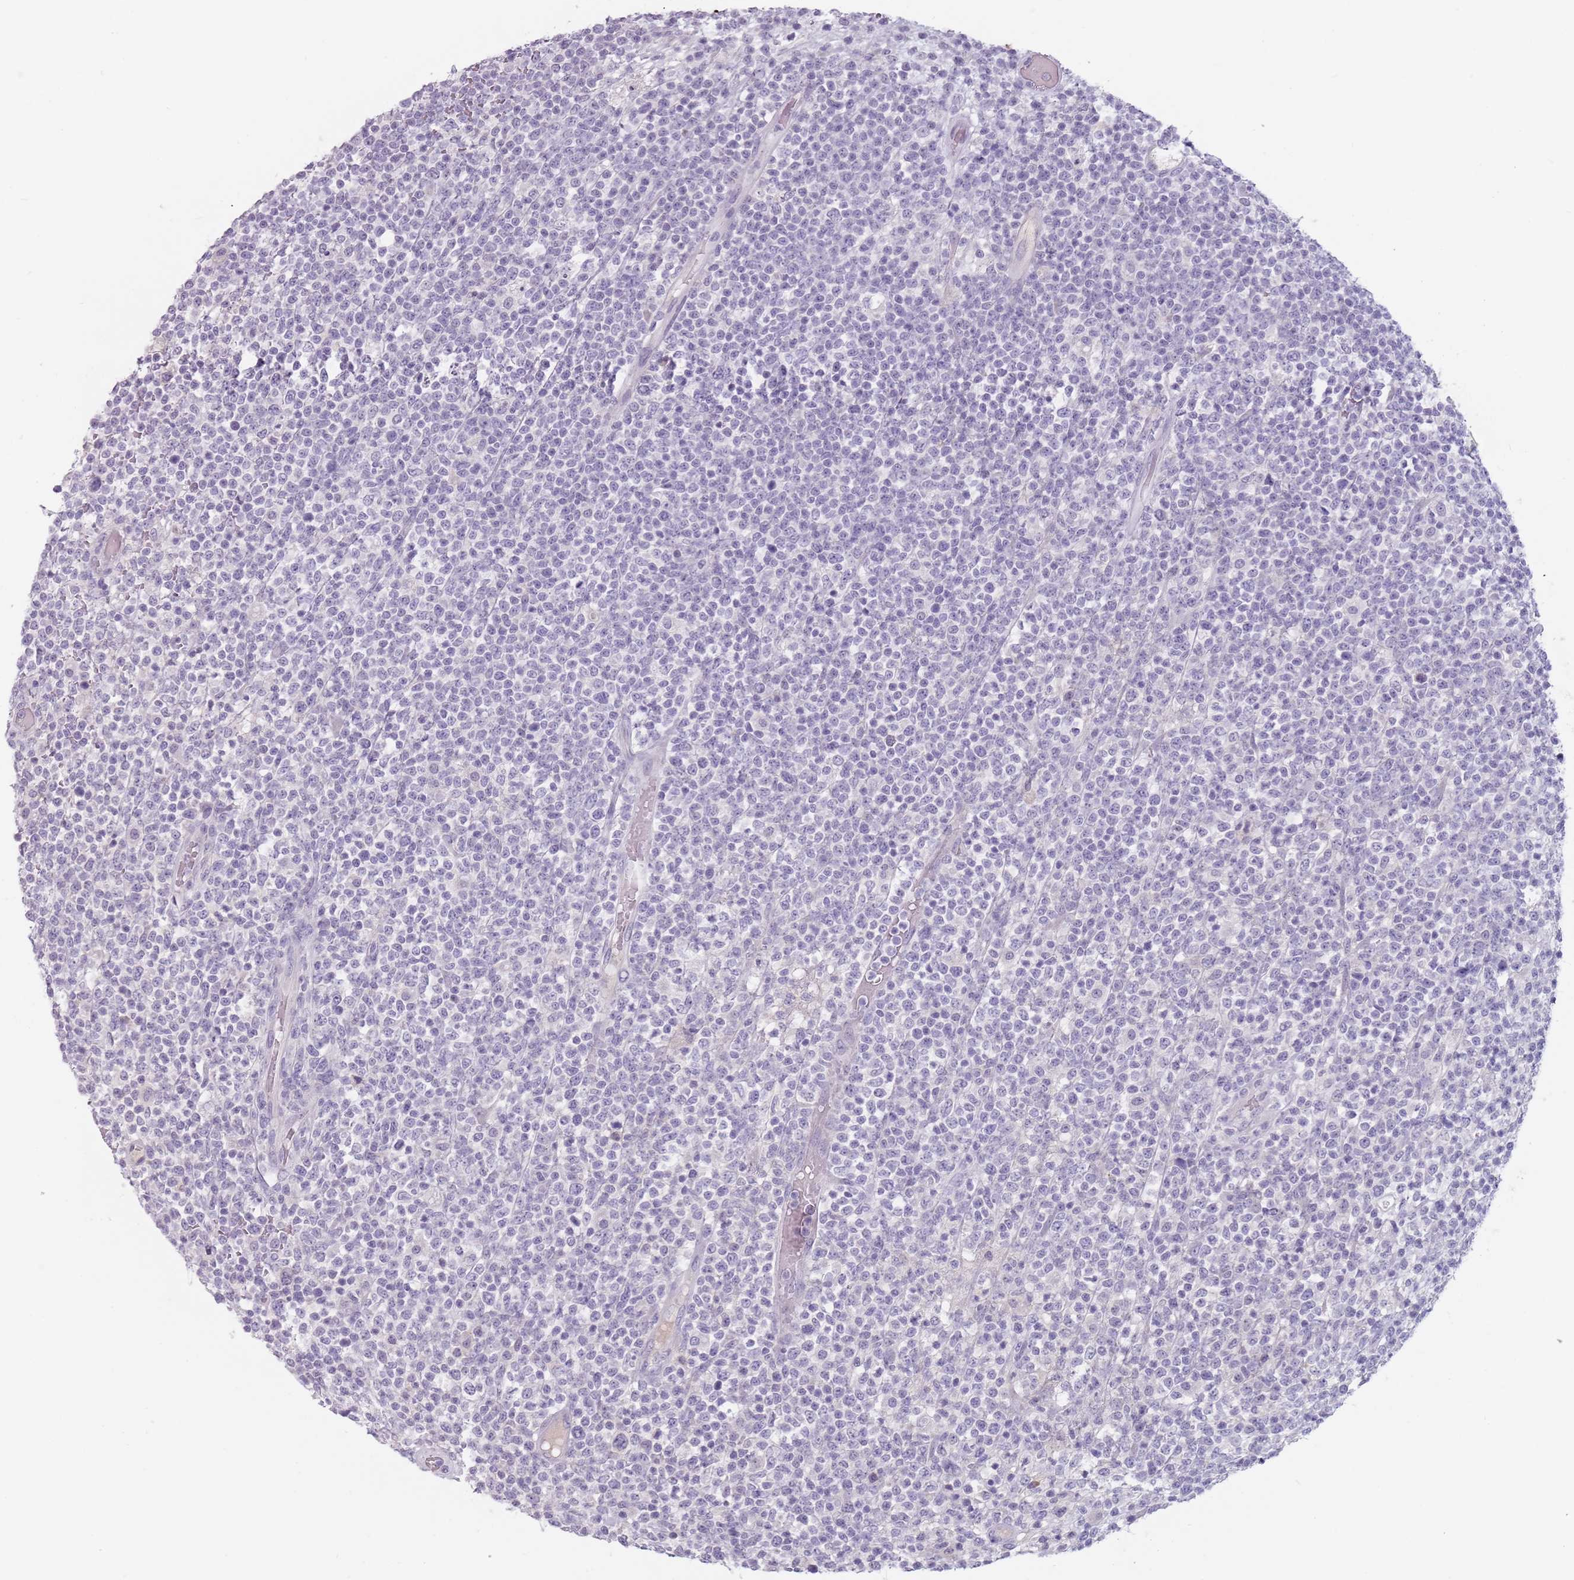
{"staining": {"intensity": "negative", "quantity": "none", "location": "none"}, "tissue": "lymphoma", "cell_type": "Tumor cells", "image_type": "cancer", "snomed": [{"axis": "morphology", "description": "Malignant lymphoma, non-Hodgkin's type, High grade"}, {"axis": "topography", "description": "Colon"}], "caption": "Image shows no protein positivity in tumor cells of lymphoma tissue.", "gene": "CEP19", "patient": {"sex": "female", "age": 53}}